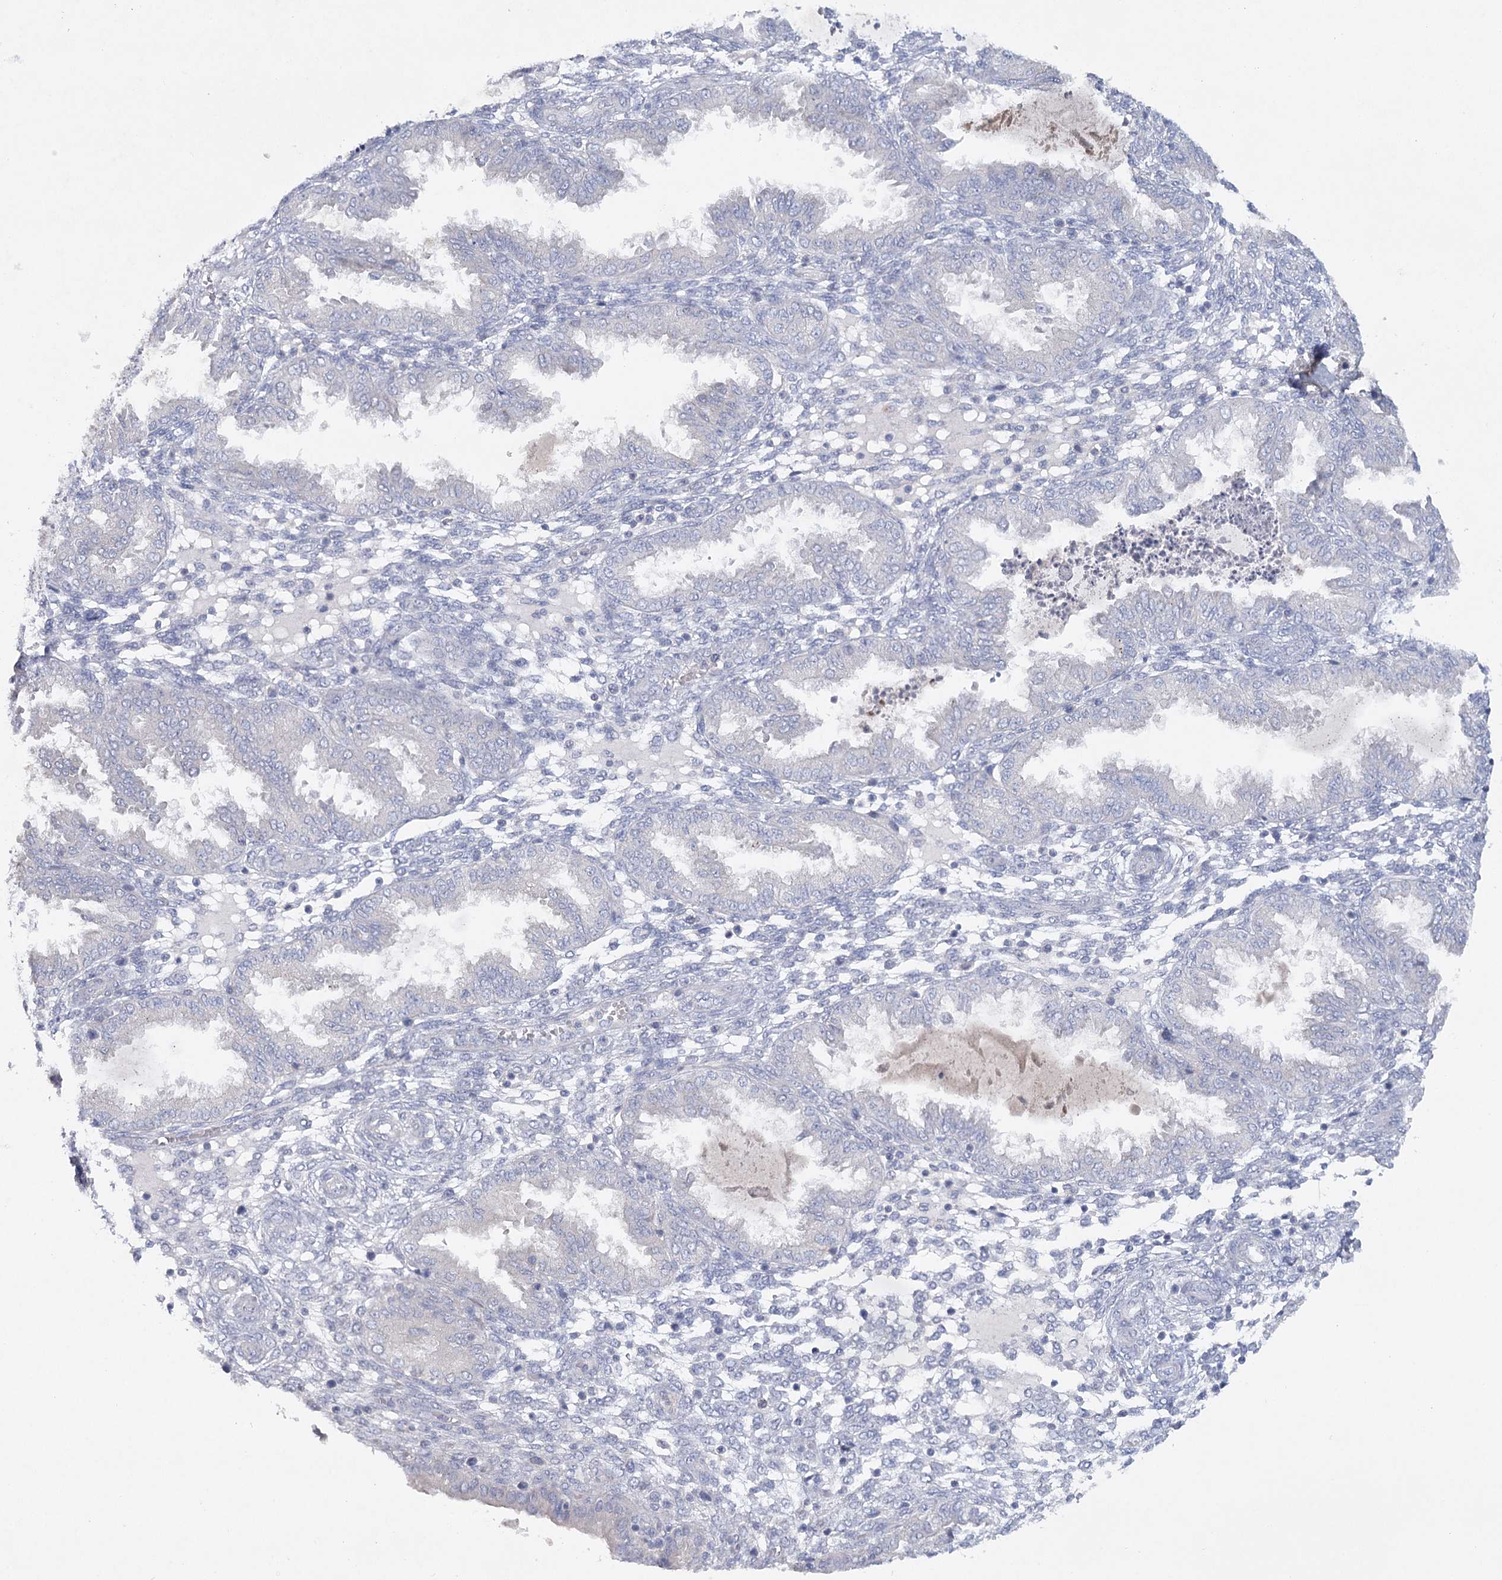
{"staining": {"intensity": "negative", "quantity": "none", "location": "none"}, "tissue": "endometrium", "cell_type": "Cells in endometrial stroma", "image_type": "normal", "snomed": [{"axis": "morphology", "description": "Normal tissue, NOS"}, {"axis": "topography", "description": "Endometrium"}], "caption": "Cells in endometrial stroma show no significant positivity in normal endometrium. (Brightfield microscopy of DAB IHC at high magnification).", "gene": "MAP3K13", "patient": {"sex": "female", "age": 33}}